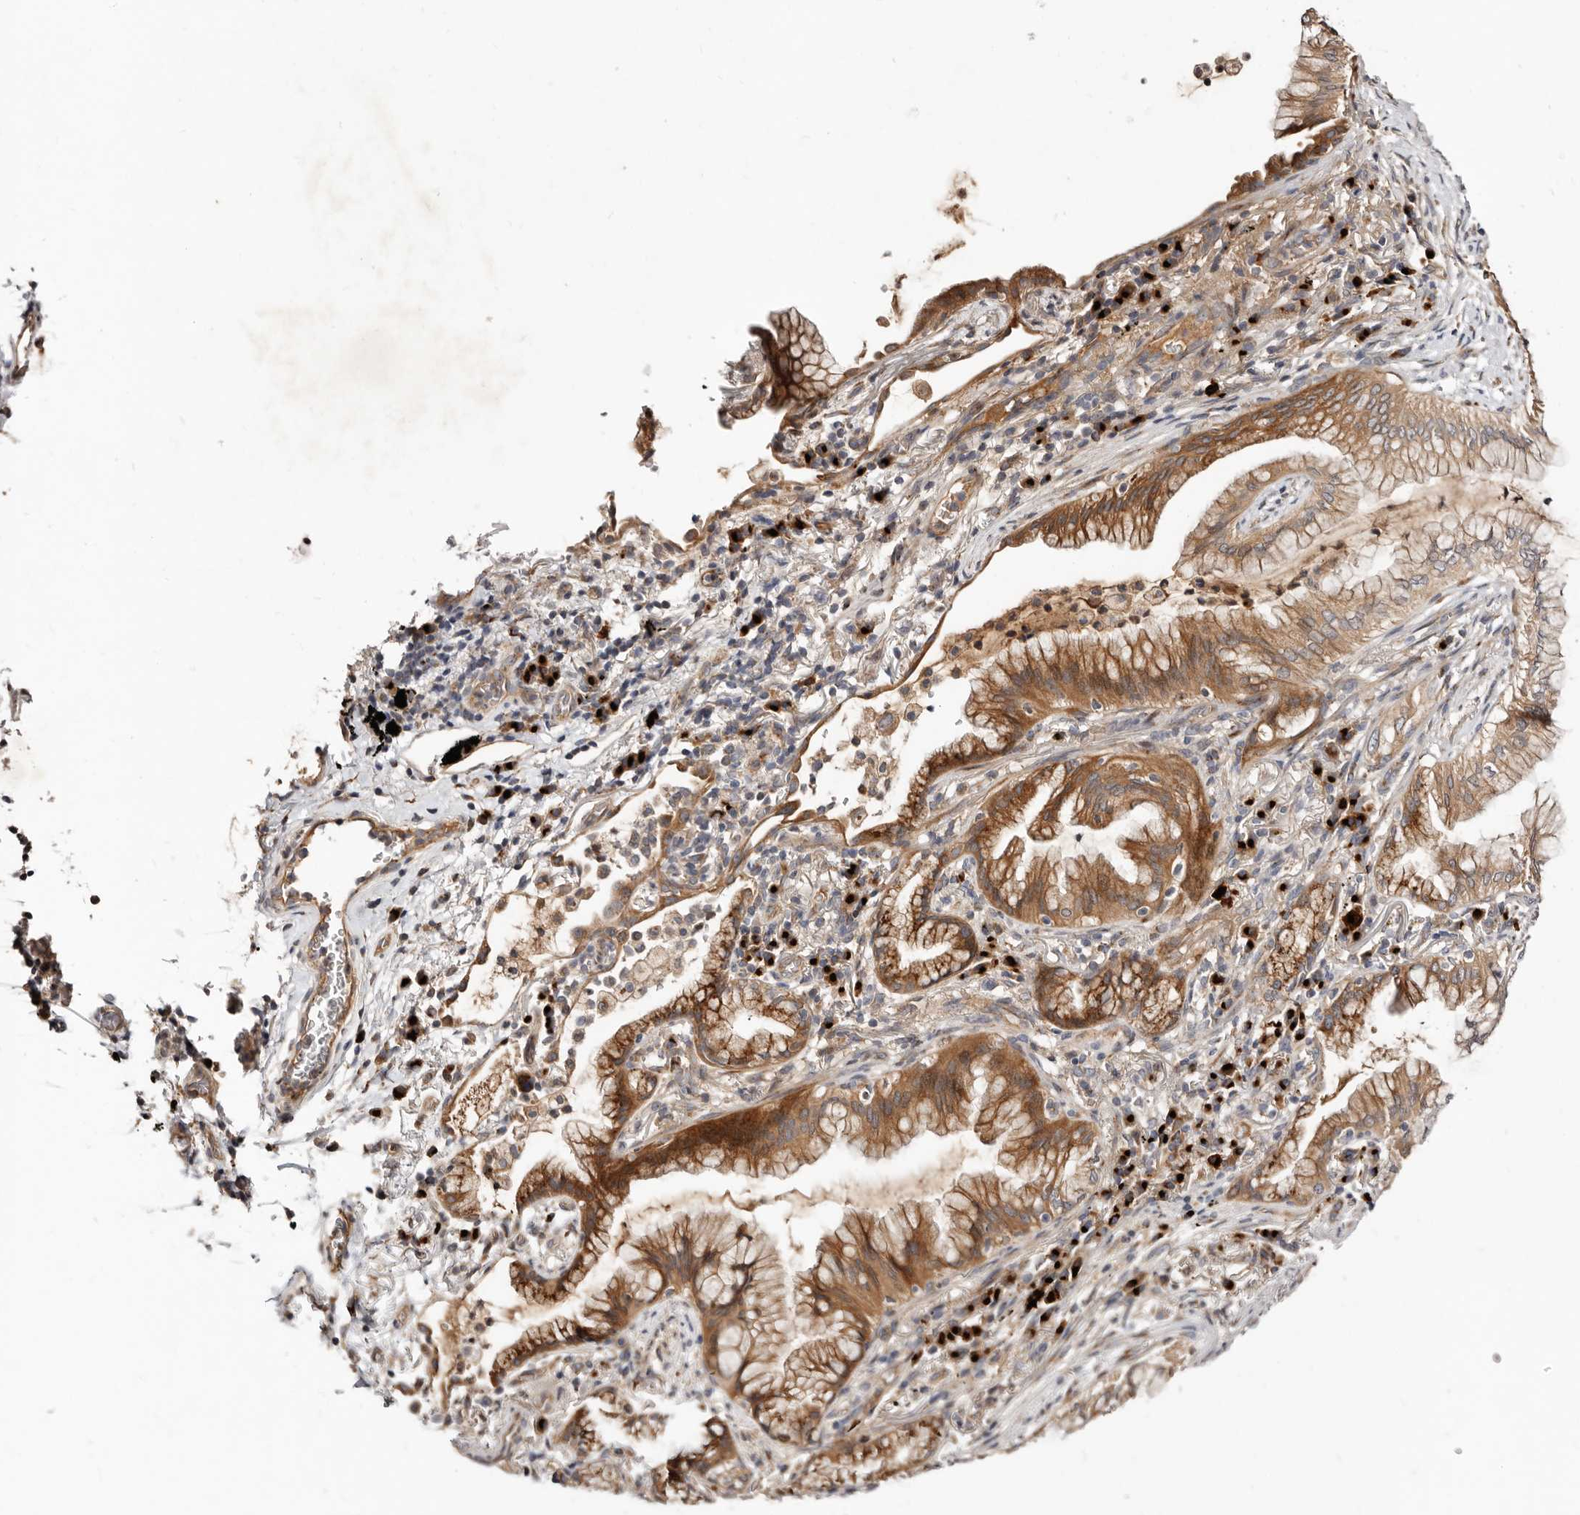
{"staining": {"intensity": "moderate", "quantity": ">75%", "location": "cytoplasmic/membranous"}, "tissue": "lung cancer", "cell_type": "Tumor cells", "image_type": "cancer", "snomed": [{"axis": "morphology", "description": "Adenocarcinoma, NOS"}, {"axis": "topography", "description": "Lung"}], "caption": "There is medium levels of moderate cytoplasmic/membranous staining in tumor cells of lung cancer, as demonstrated by immunohistochemical staining (brown color).", "gene": "DACT2", "patient": {"sex": "female", "age": 70}}